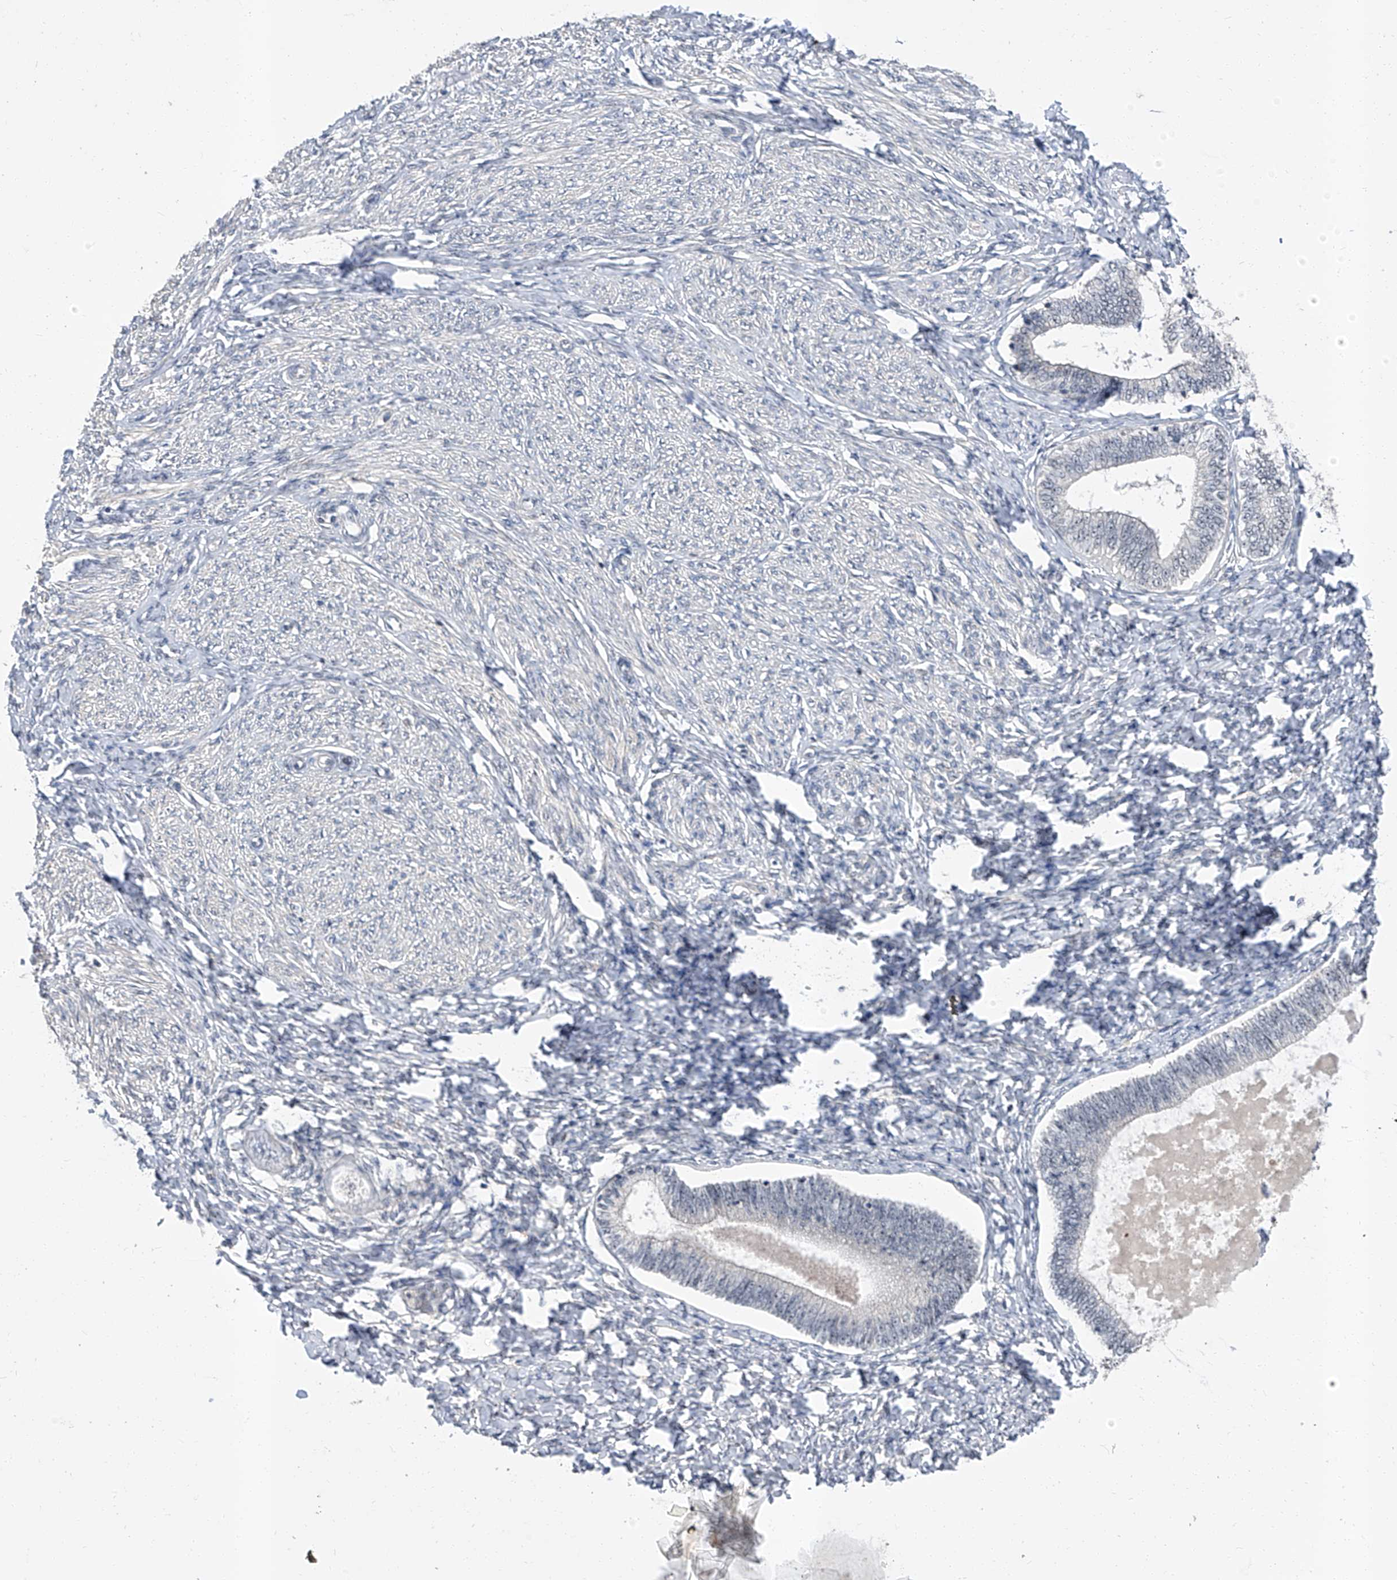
{"staining": {"intensity": "negative", "quantity": "none", "location": "none"}, "tissue": "endometrium", "cell_type": "Cells in endometrial stroma", "image_type": "normal", "snomed": [{"axis": "morphology", "description": "Normal tissue, NOS"}, {"axis": "topography", "description": "Endometrium"}], "caption": "This photomicrograph is of normal endometrium stained with immunohistochemistry to label a protein in brown with the nuclei are counter-stained blue. There is no expression in cells in endometrial stroma. (DAB immunohistochemistry visualized using brightfield microscopy, high magnification).", "gene": "CMTR1", "patient": {"sex": "female", "age": 72}}